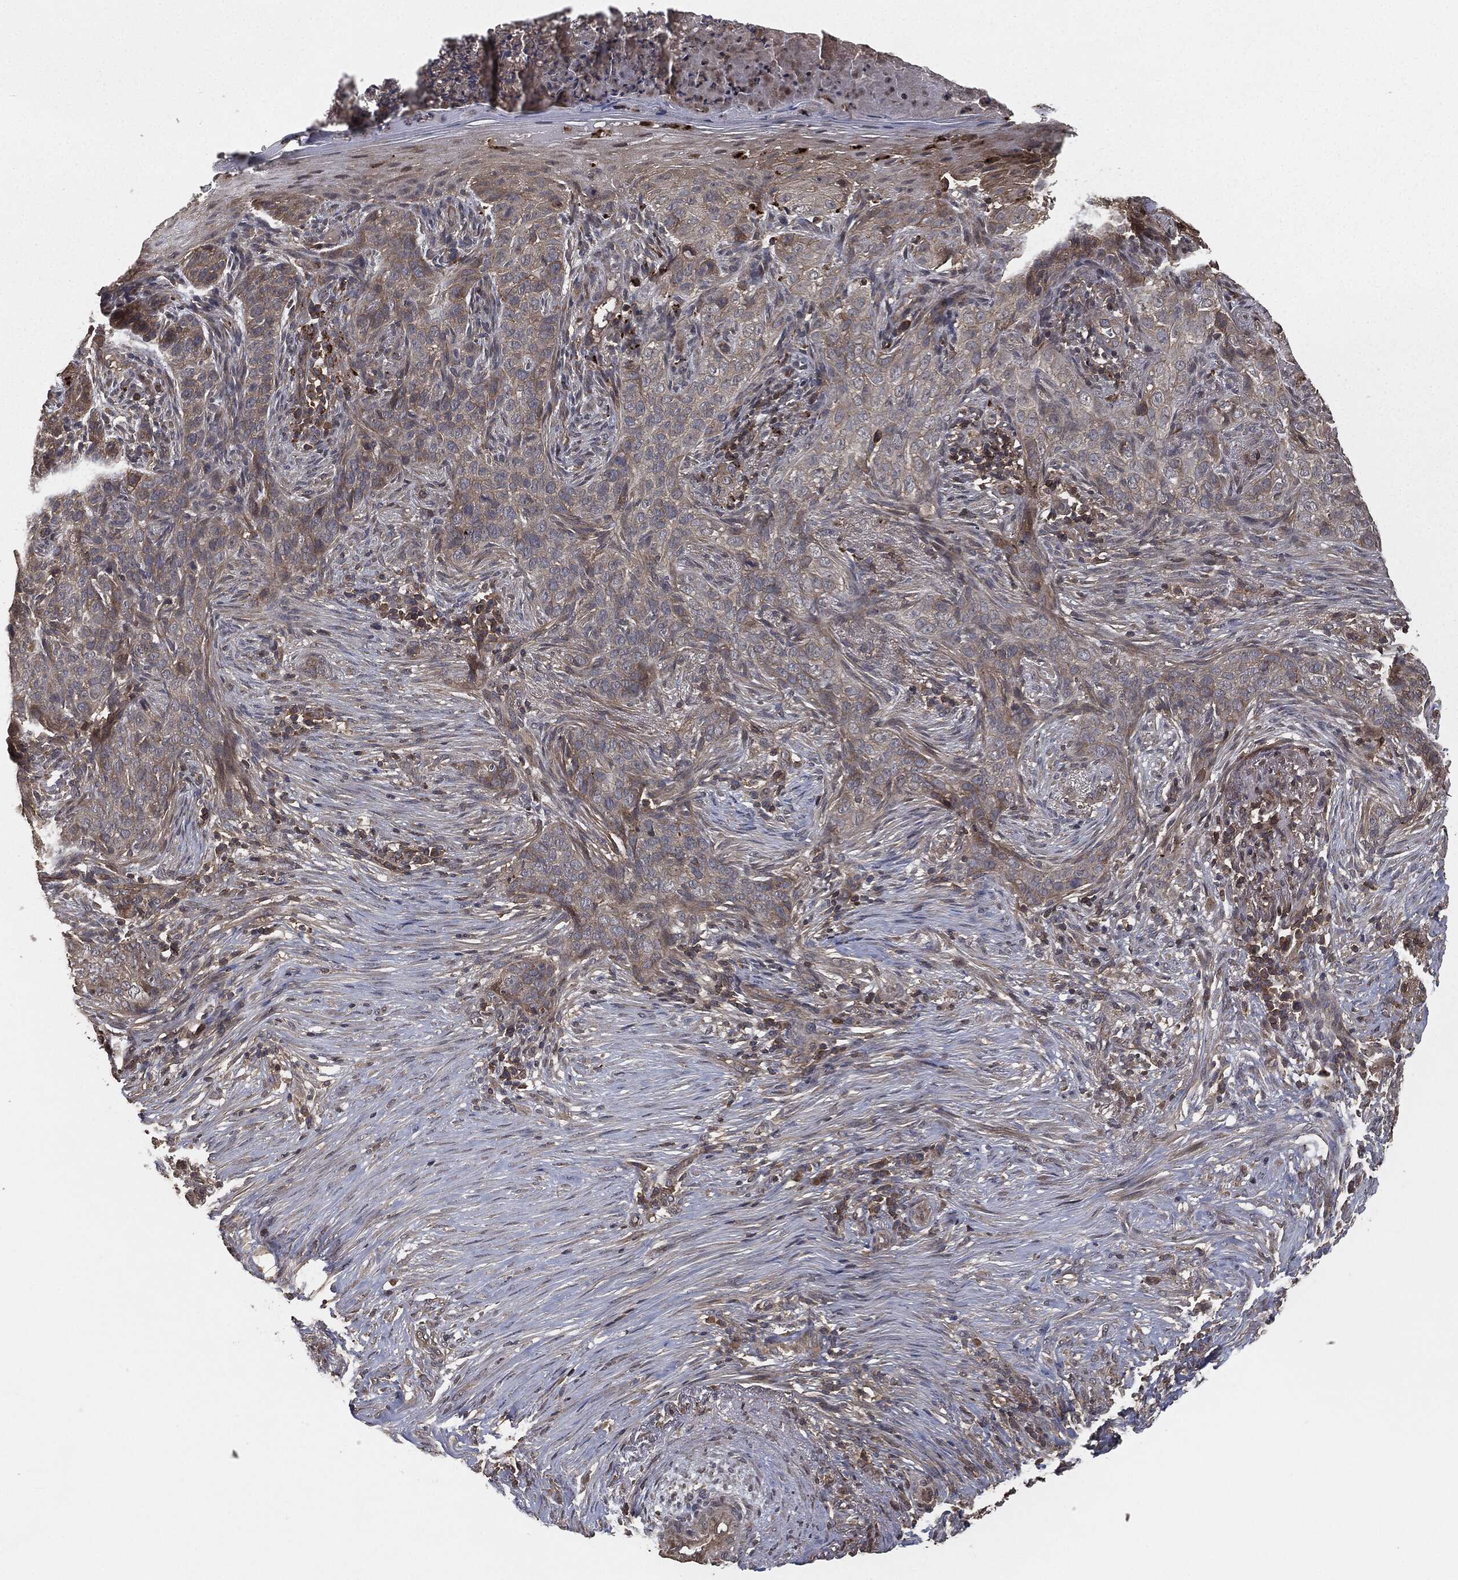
{"staining": {"intensity": "weak", "quantity": "25%-75%", "location": "cytoplasmic/membranous"}, "tissue": "skin cancer", "cell_type": "Tumor cells", "image_type": "cancer", "snomed": [{"axis": "morphology", "description": "Squamous cell carcinoma, NOS"}, {"axis": "topography", "description": "Skin"}], "caption": "This is an image of IHC staining of skin cancer (squamous cell carcinoma), which shows weak positivity in the cytoplasmic/membranous of tumor cells.", "gene": "ERBIN", "patient": {"sex": "male", "age": 88}}